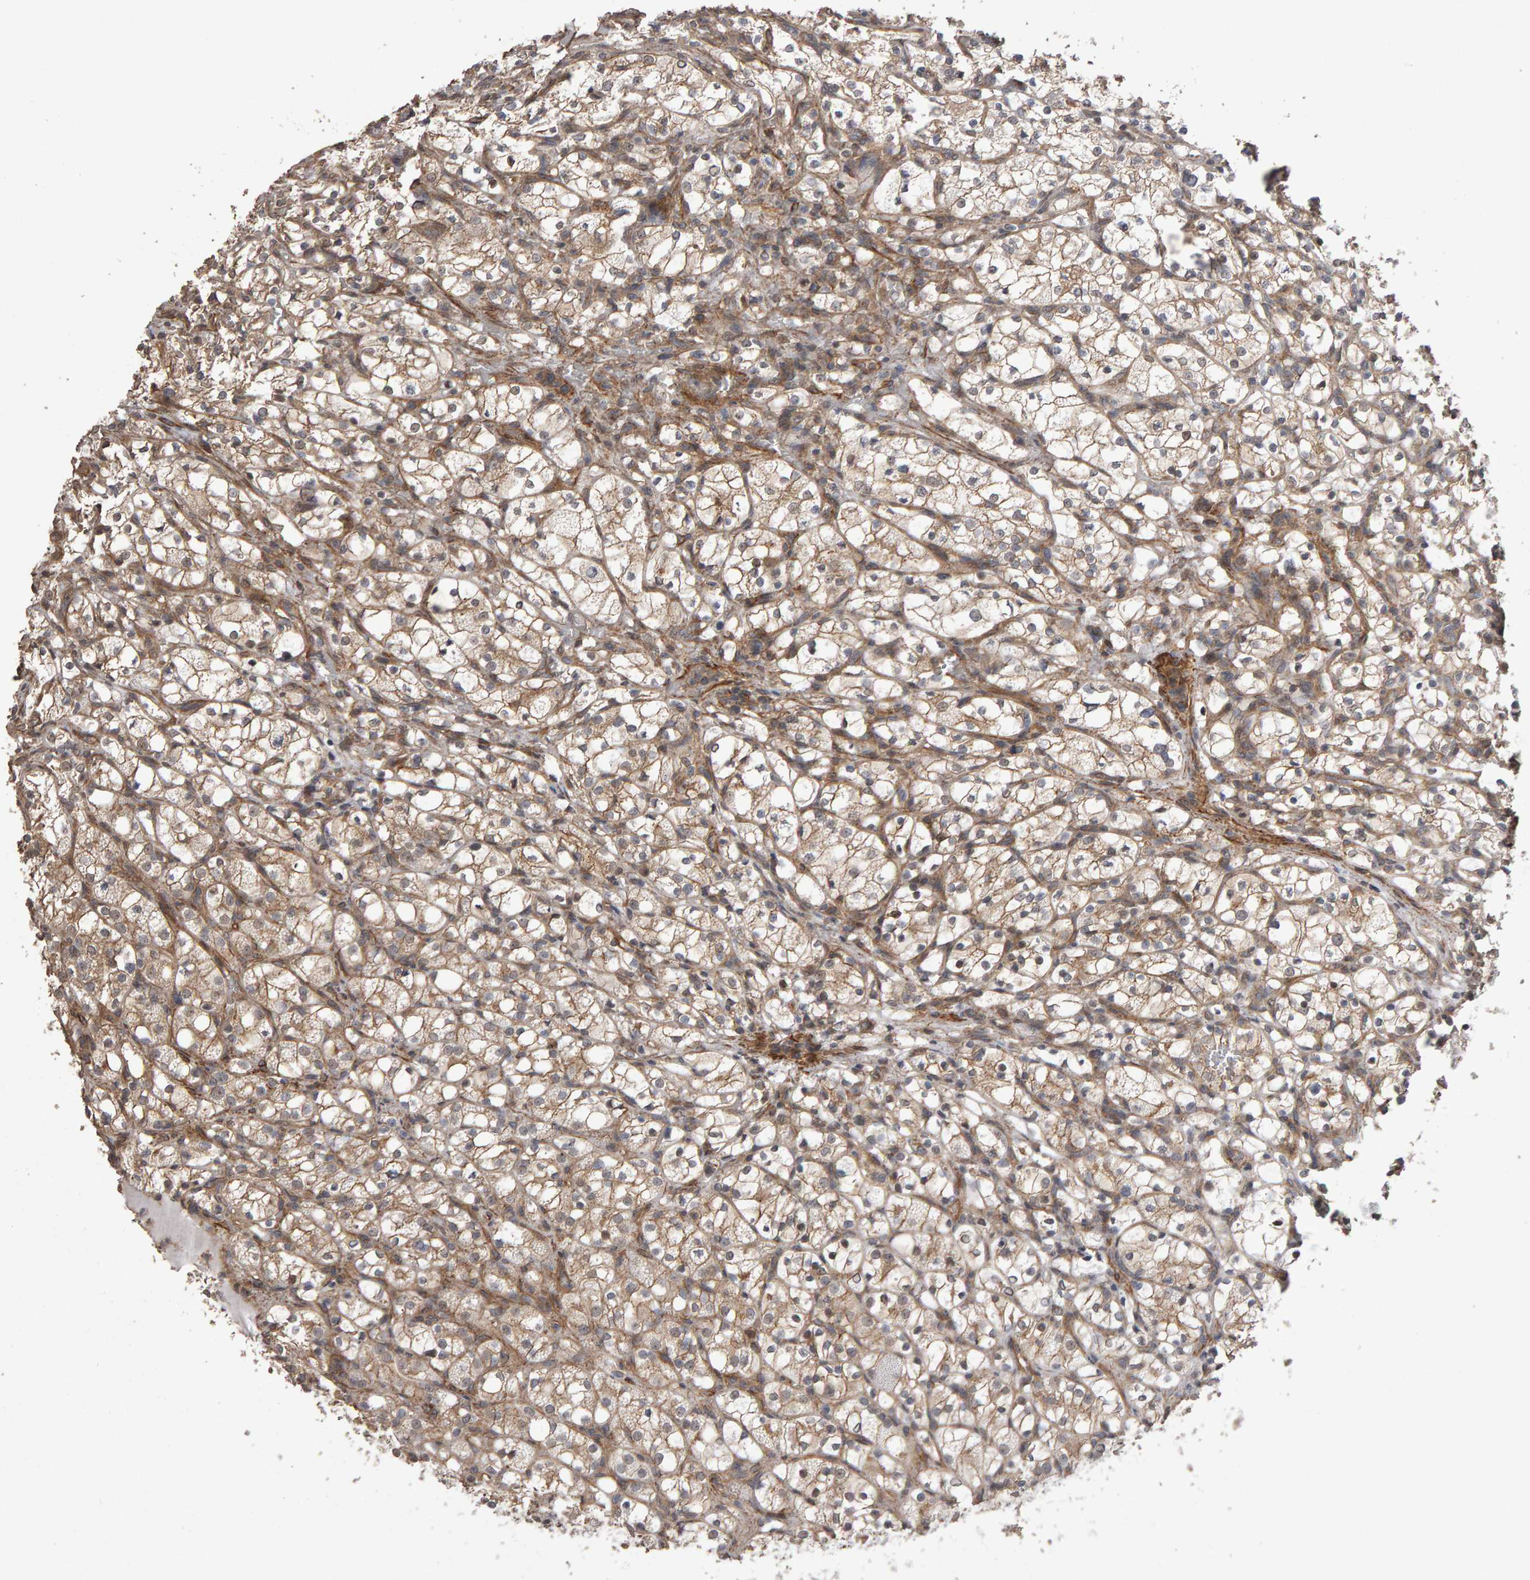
{"staining": {"intensity": "weak", "quantity": "25%-75%", "location": "cytoplasmic/membranous"}, "tissue": "renal cancer", "cell_type": "Tumor cells", "image_type": "cancer", "snomed": [{"axis": "morphology", "description": "Adenocarcinoma, NOS"}, {"axis": "topography", "description": "Kidney"}], "caption": "Human renal adenocarcinoma stained for a protein (brown) displays weak cytoplasmic/membranous positive expression in approximately 25%-75% of tumor cells.", "gene": "SCRIB", "patient": {"sex": "female", "age": 69}}